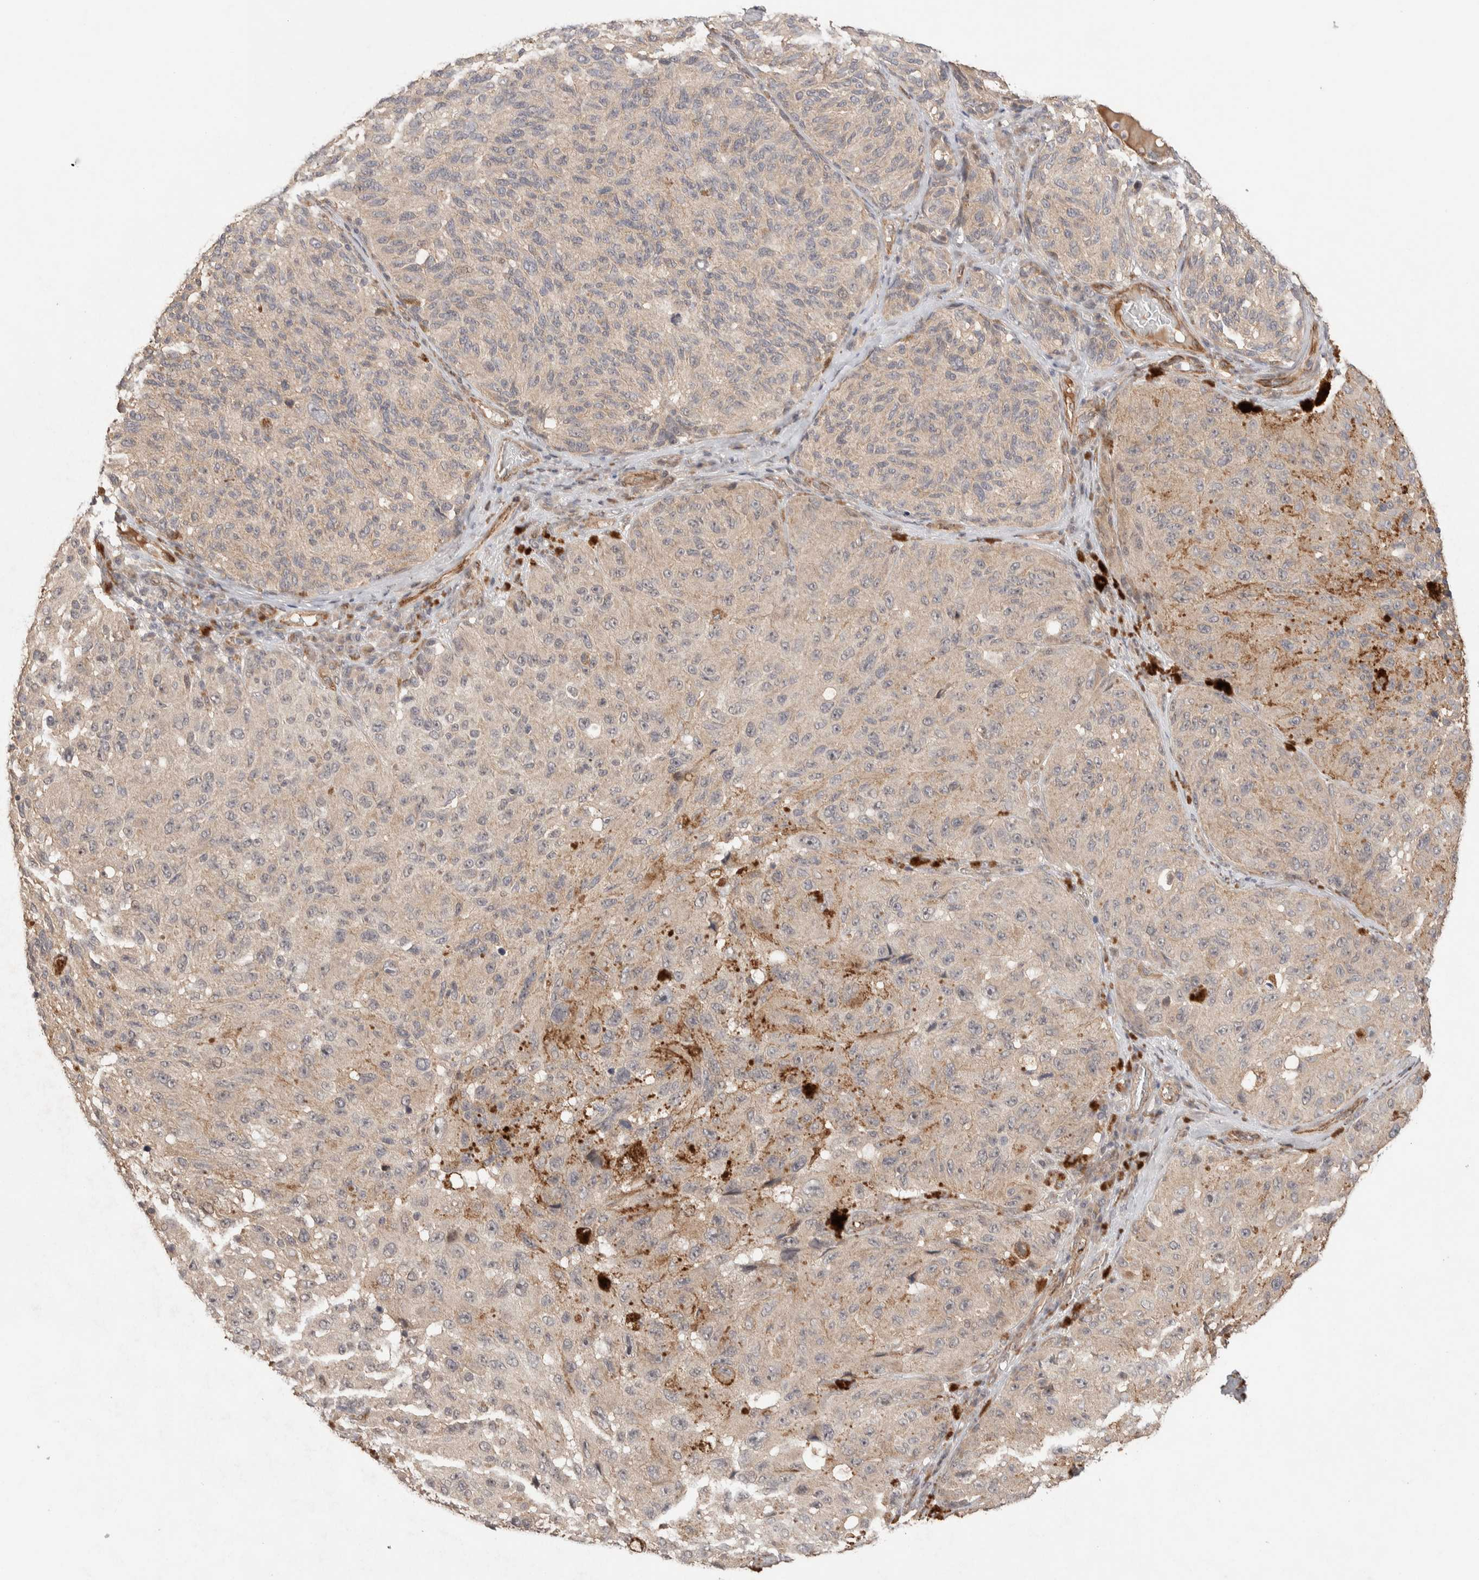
{"staining": {"intensity": "weak", "quantity": "<25%", "location": "cytoplasmic/membranous"}, "tissue": "melanoma", "cell_type": "Tumor cells", "image_type": "cancer", "snomed": [{"axis": "morphology", "description": "Malignant melanoma, NOS"}, {"axis": "topography", "description": "Skin"}], "caption": "A histopathology image of human melanoma is negative for staining in tumor cells.", "gene": "PRDM15", "patient": {"sex": "female", "age": 73}}